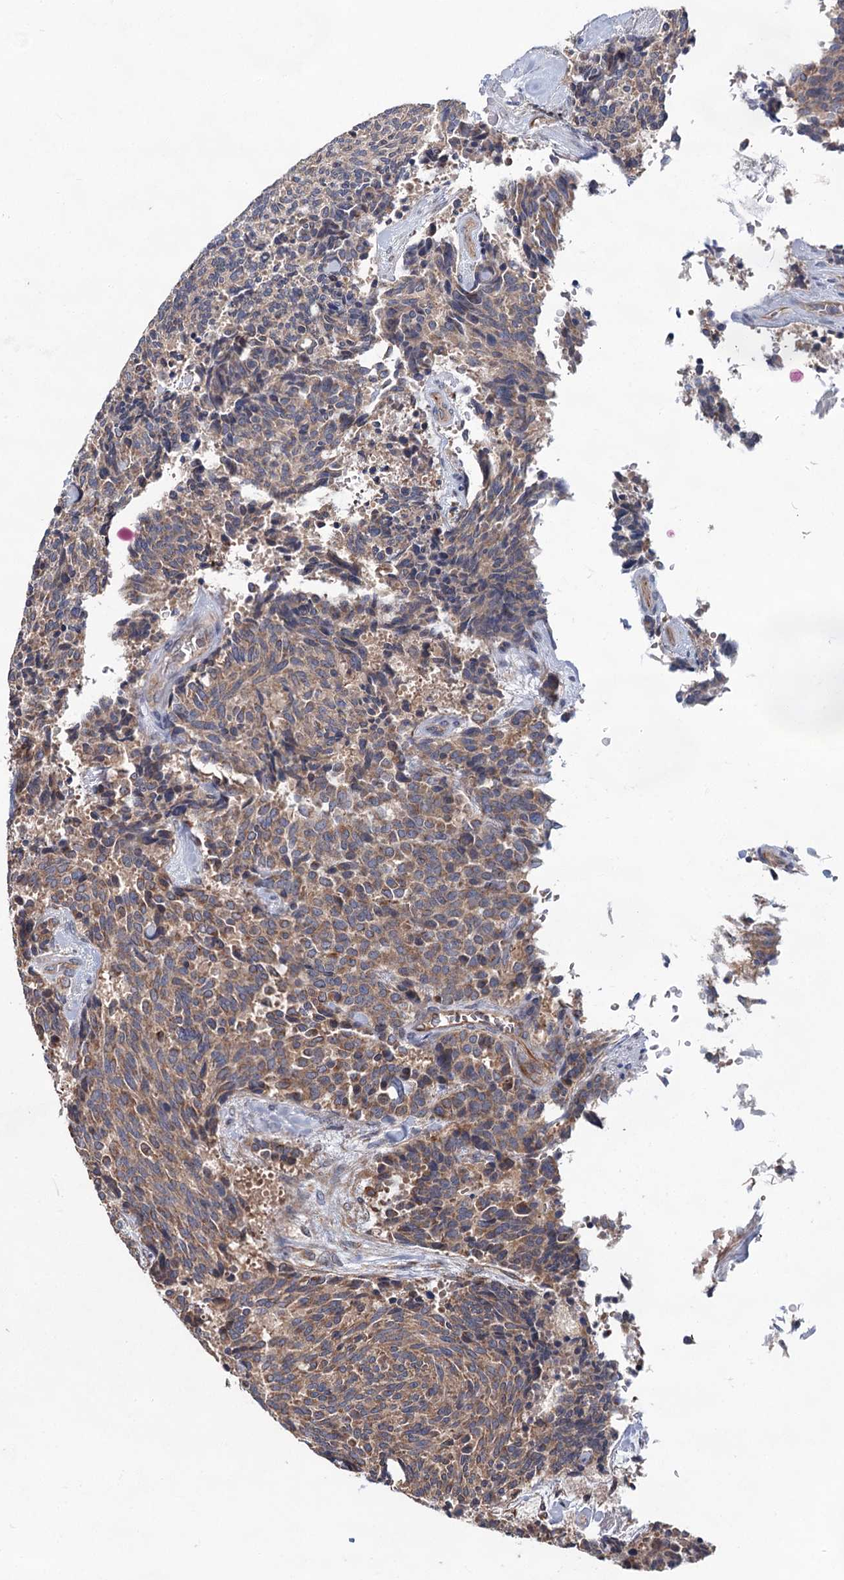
{"staining": {"intensity": "moderate", "quantity": ">75%", "location": "cytoplasmic/membranous"}, "tissue": "carcinoid", "cell_type": "Tumor cells", "image_type": "cancer", "snomed": [{"axis": "morphology", "description": "Carcinoid, malignant, NOS"}, {"axis": "topography", "description": "Pancreas"}], "caption": "Immunohistochemical staining of malignant carcinoid demonstrates medium levels of moderate cytoplasmic/membranous protein staining in about >75% of tumor cells.", "gene": "MTRR", "patient": {"sex": "female", "age": 54}}